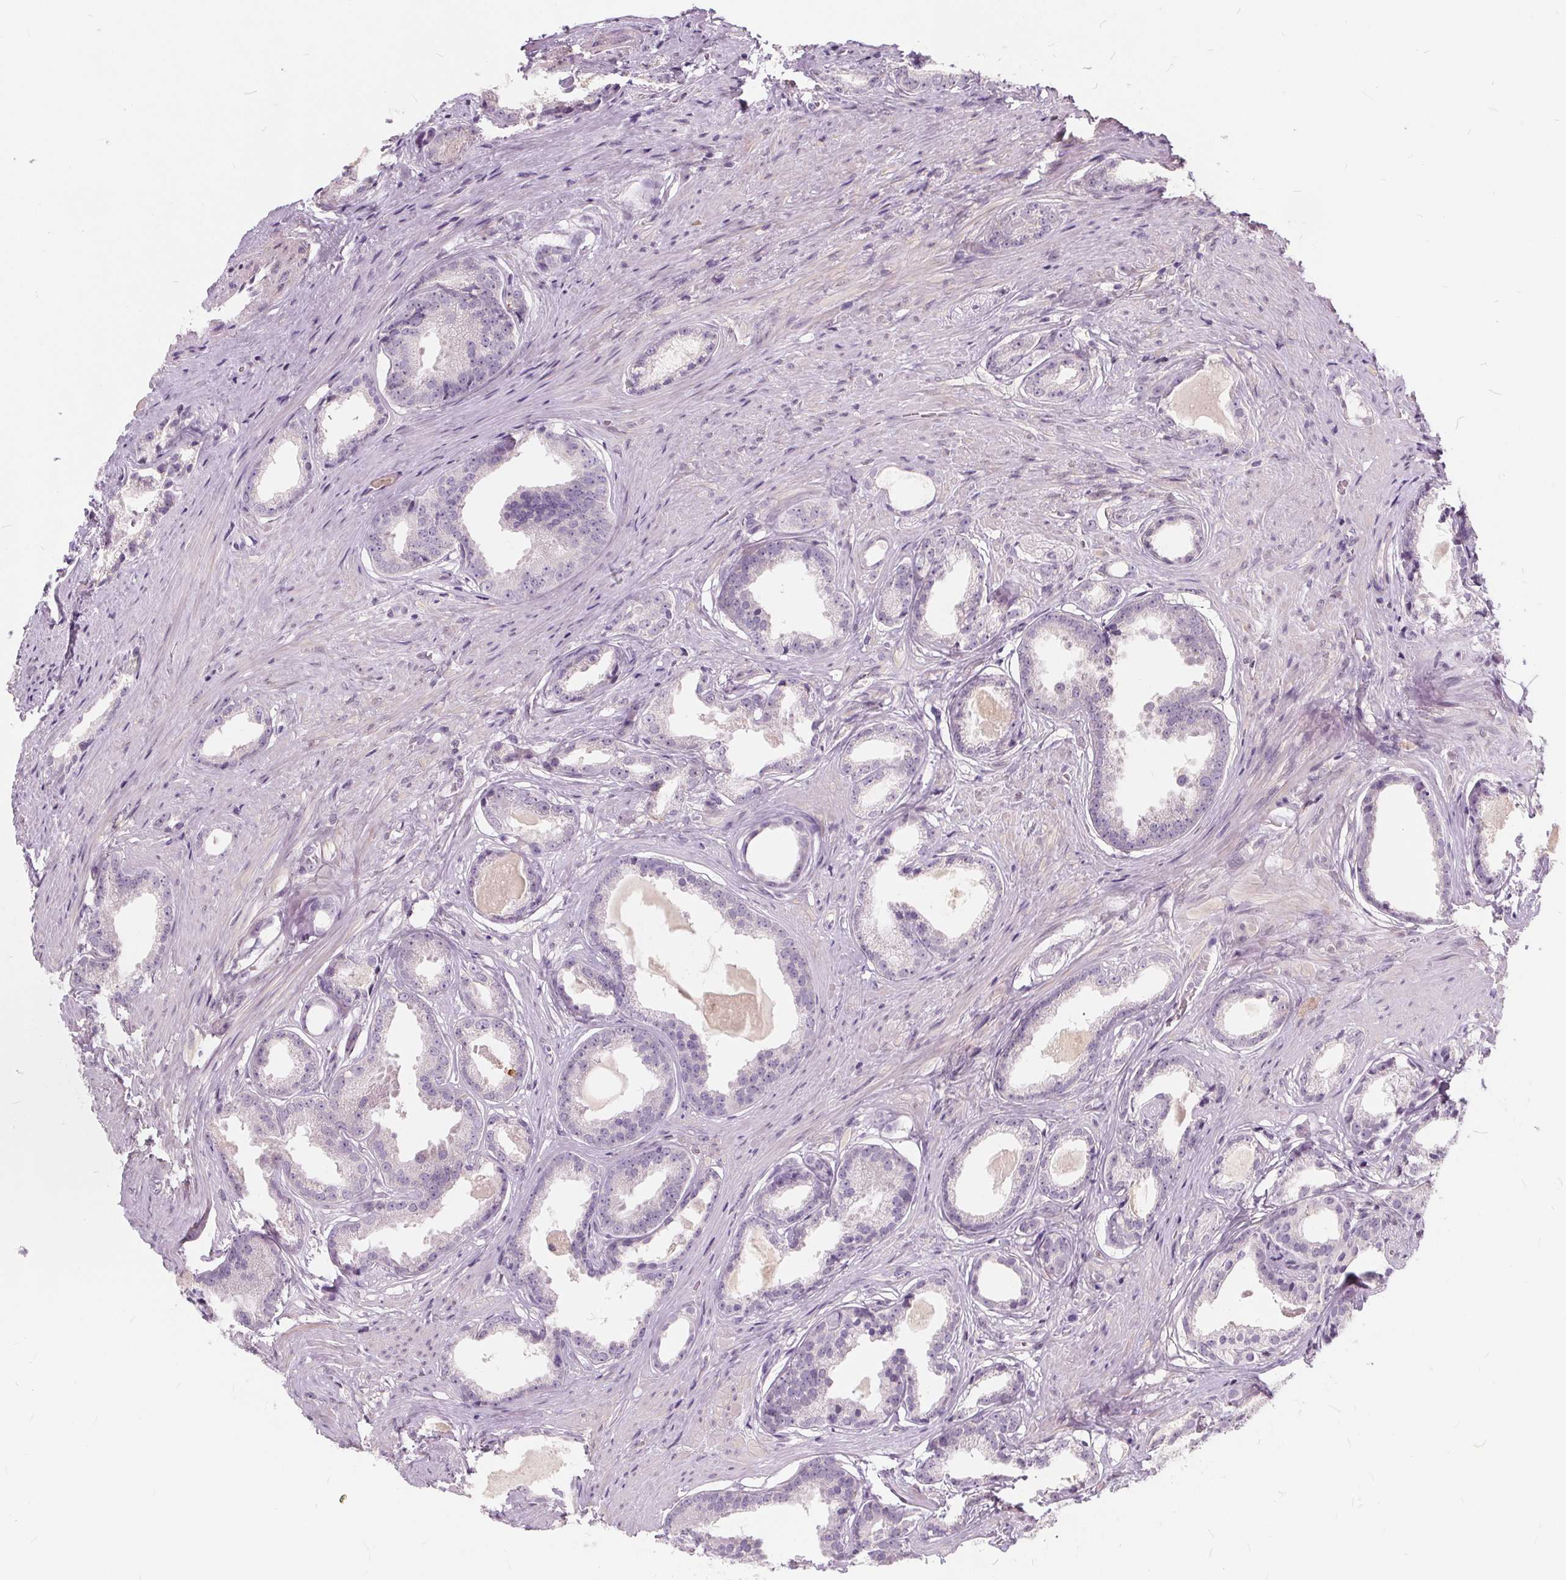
{"staining": {"intensity": "negative", "quantity": "none", "location": "none"}, "tissue": "prostate cancer", "cell_type": "Tumor cells", "image_type": "cancer", "snomed": [{"axis": "morphology", "description": "Adenocarcinoma, Low grade"}, {"axis": "topography", "description": "Prostate"}], "caption": "A photomicrograph of prostate cancer (adenocarcinoma (low-grade)) stained for a protein displays no brown staining in tumor cells.", "gene": "HAAO", "patient": {"sex": "male", "age": 65}}